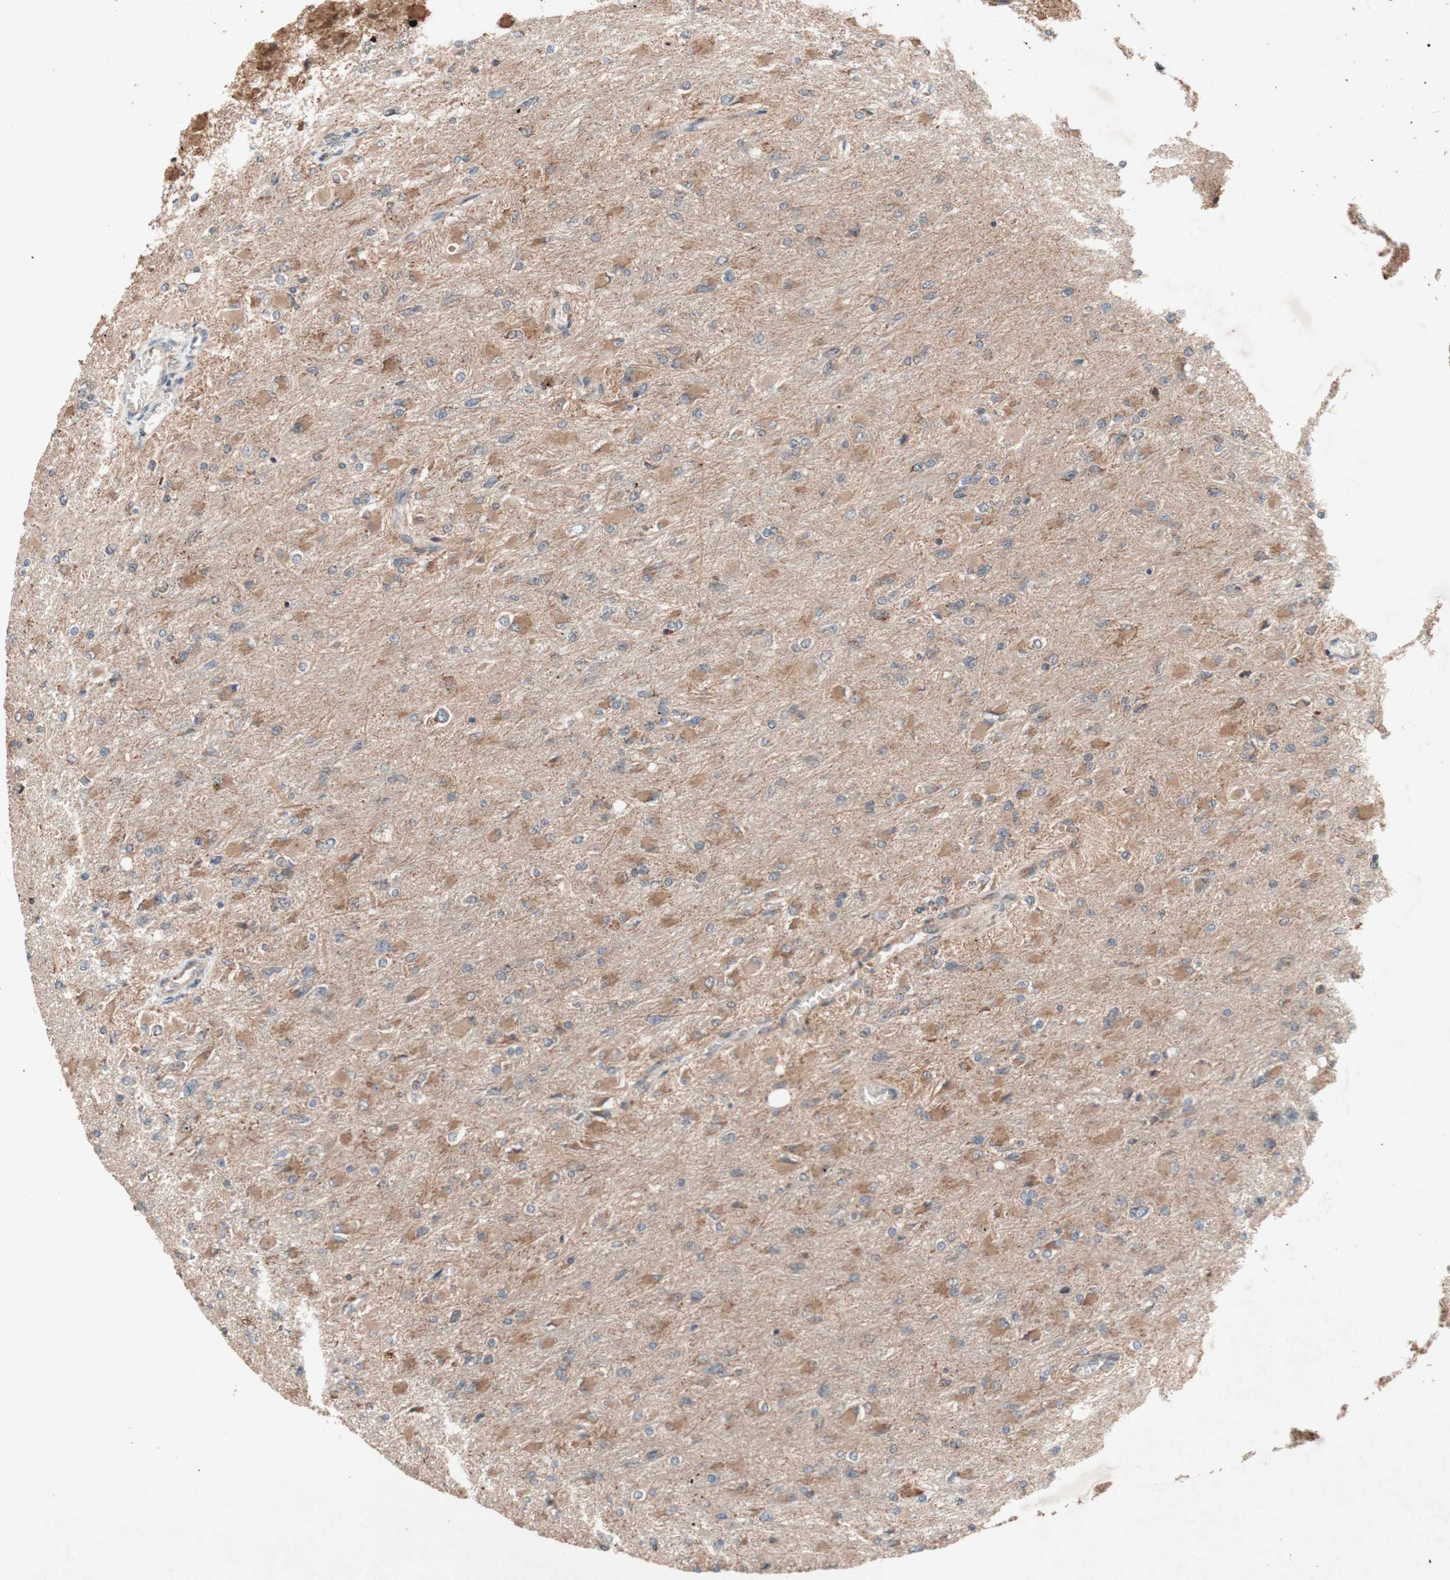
{"staining": {"intensity": "moderate", "quantity": ">75%", "location": "cytoplasmic/membranous"}, "tissue": "glioma", "cell_type": "Tumor cells", "image_type": "cancer", "snomed": [{"axis": "morphology", "description": "Glioma, malignant, High grade"}, {"axis": "topography", "description": "Cerebral cortex"}], "caption": "A medium amount of moderate cytoplasmic/membranous staining is present in about >75% of tumor cells in glioma tissue. (DAB IHC, brown staining for protein, blue staining for nuclei).", "gene": "DDOST", "patient": {"sex": "female", "age": 36}}